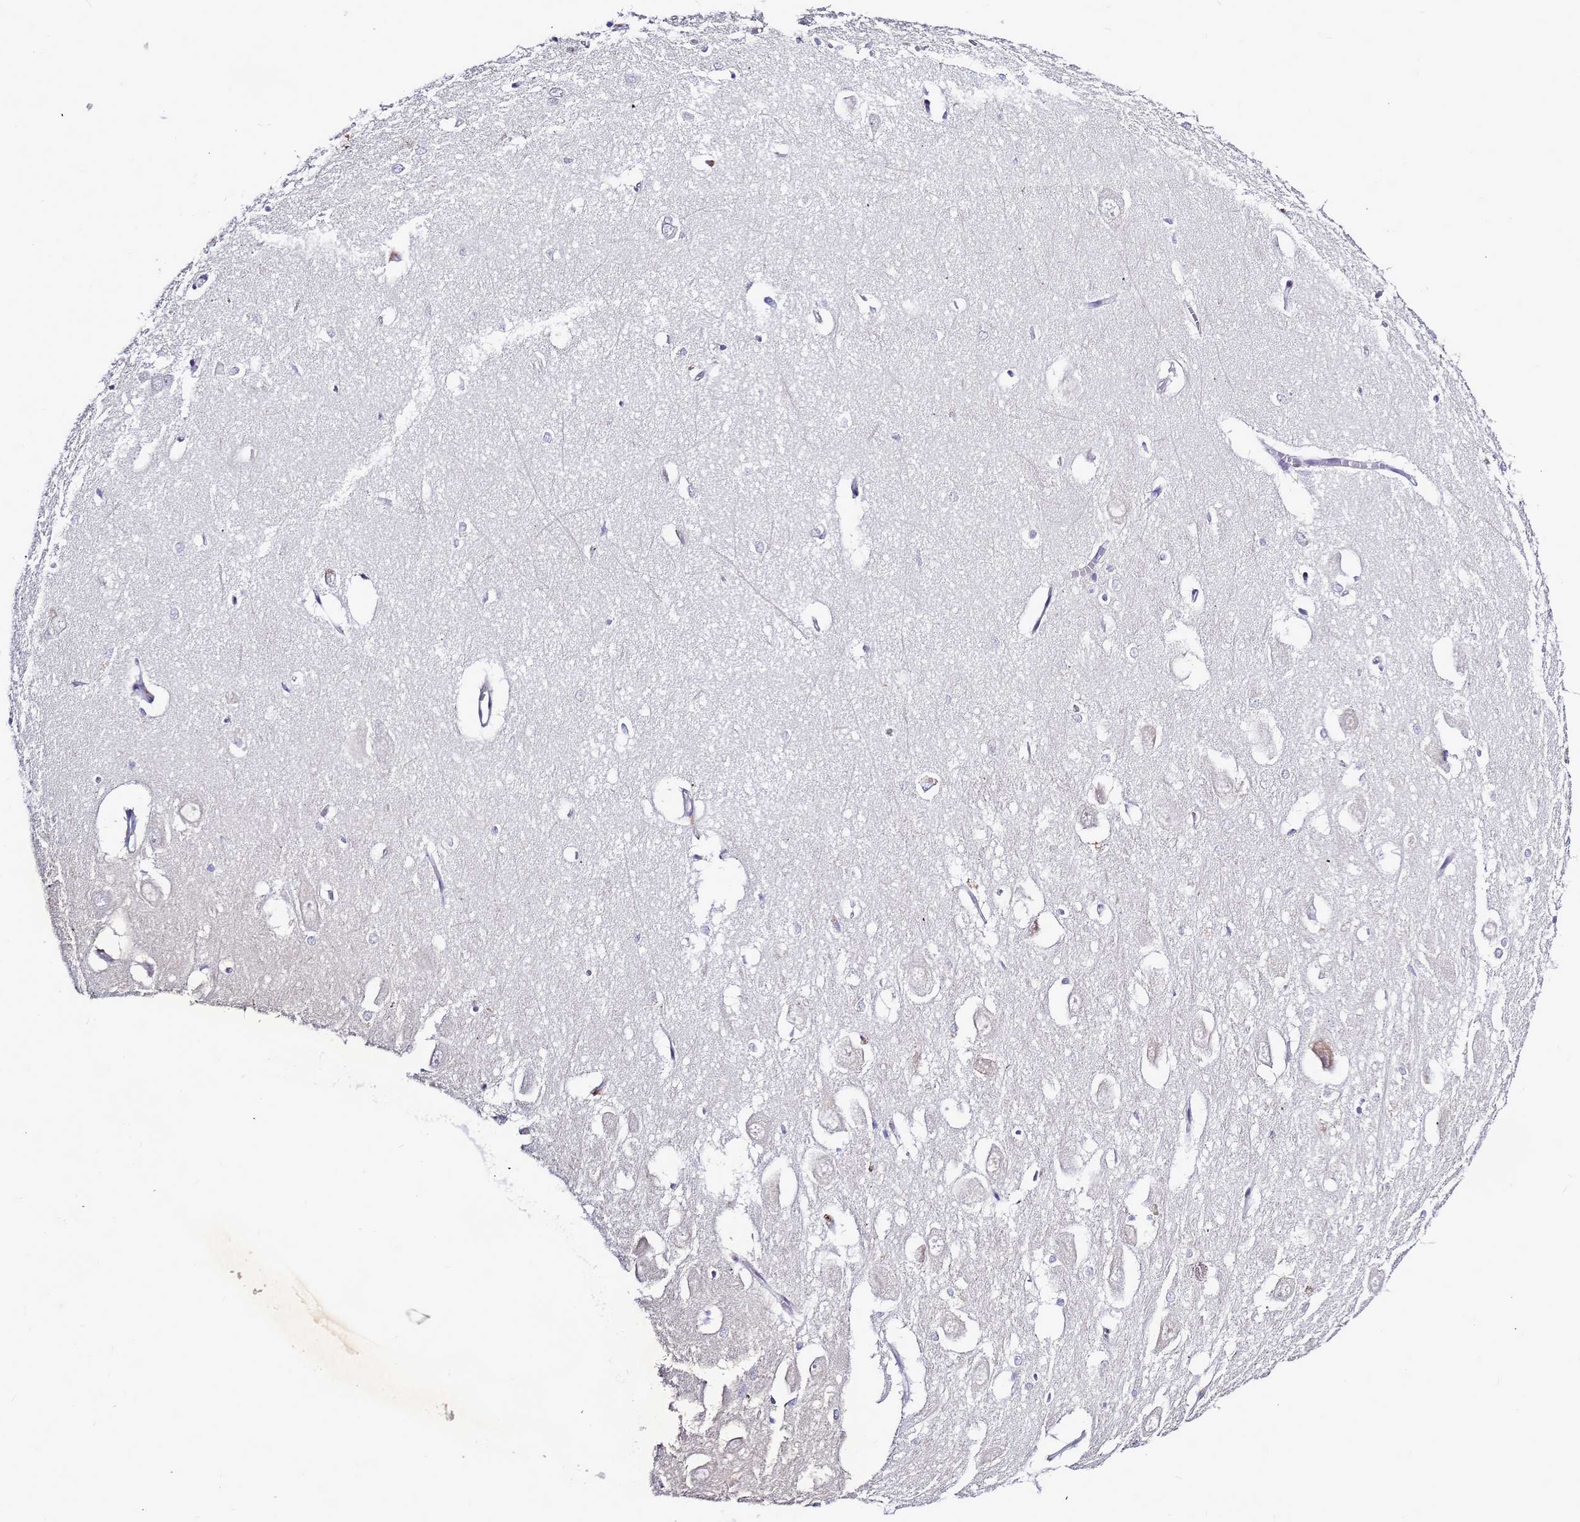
{"staining": {"intensity": "negative", "quantity": "none", "location": "none"}, "tissue": "hippocampus", "cell_type": "Glial cells", "image_type": "normal", "snomed": [{"axis": "morphology", "description": "Normal tissue, NOS"}, {"axis": "topography", "description": "Hippocampus"}], "caption": "IHC micrograph of benign hippocampus stained for a protein (brown), which exhibits no expression in glial cells.", "gene": "CXorf65", "patient": {"sex": "female", "age": 64}}